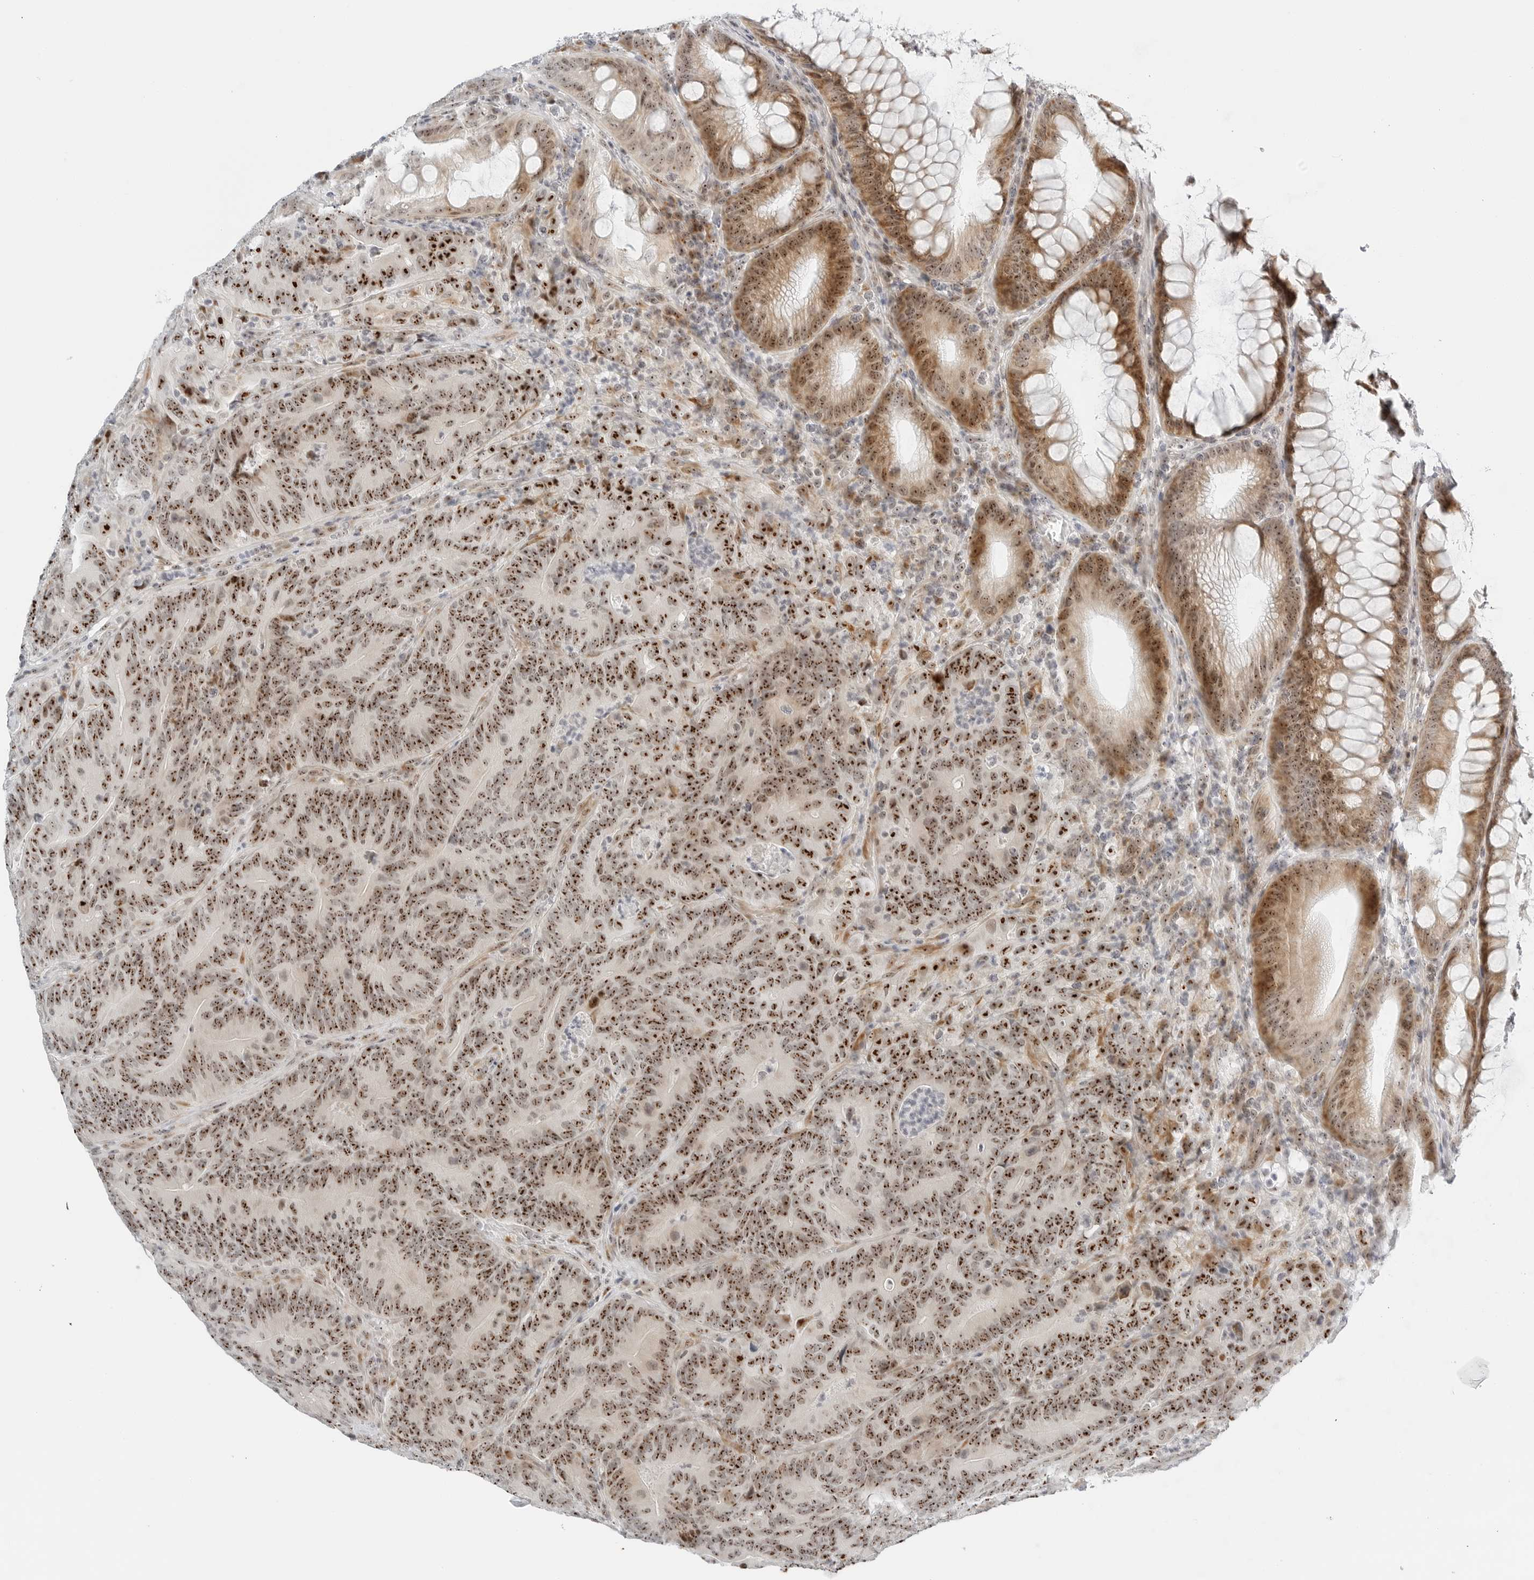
{"staining": {"intensity": "moderate", "quantity": ">75%", "location": "cytoplasmic/membranous,nuclear"}, "tissue": "colorectal cancer", "cell_type": "Tumor cells", "image_type": "cancer", "snomed": [{"axis": "morphology", "description": "Normal tissue, NOS"}, {"axis": "topography", "description": "Colon"}], "caption": "DAB immunohistochemical staining of human colorectal cancer demonstrates moderate cytoplasmic/membranous and nuclear protein positivity in about >75% of tumor cells.", "gene": "RIMKLA", "patient": {"sex": "female", "age": 82}}